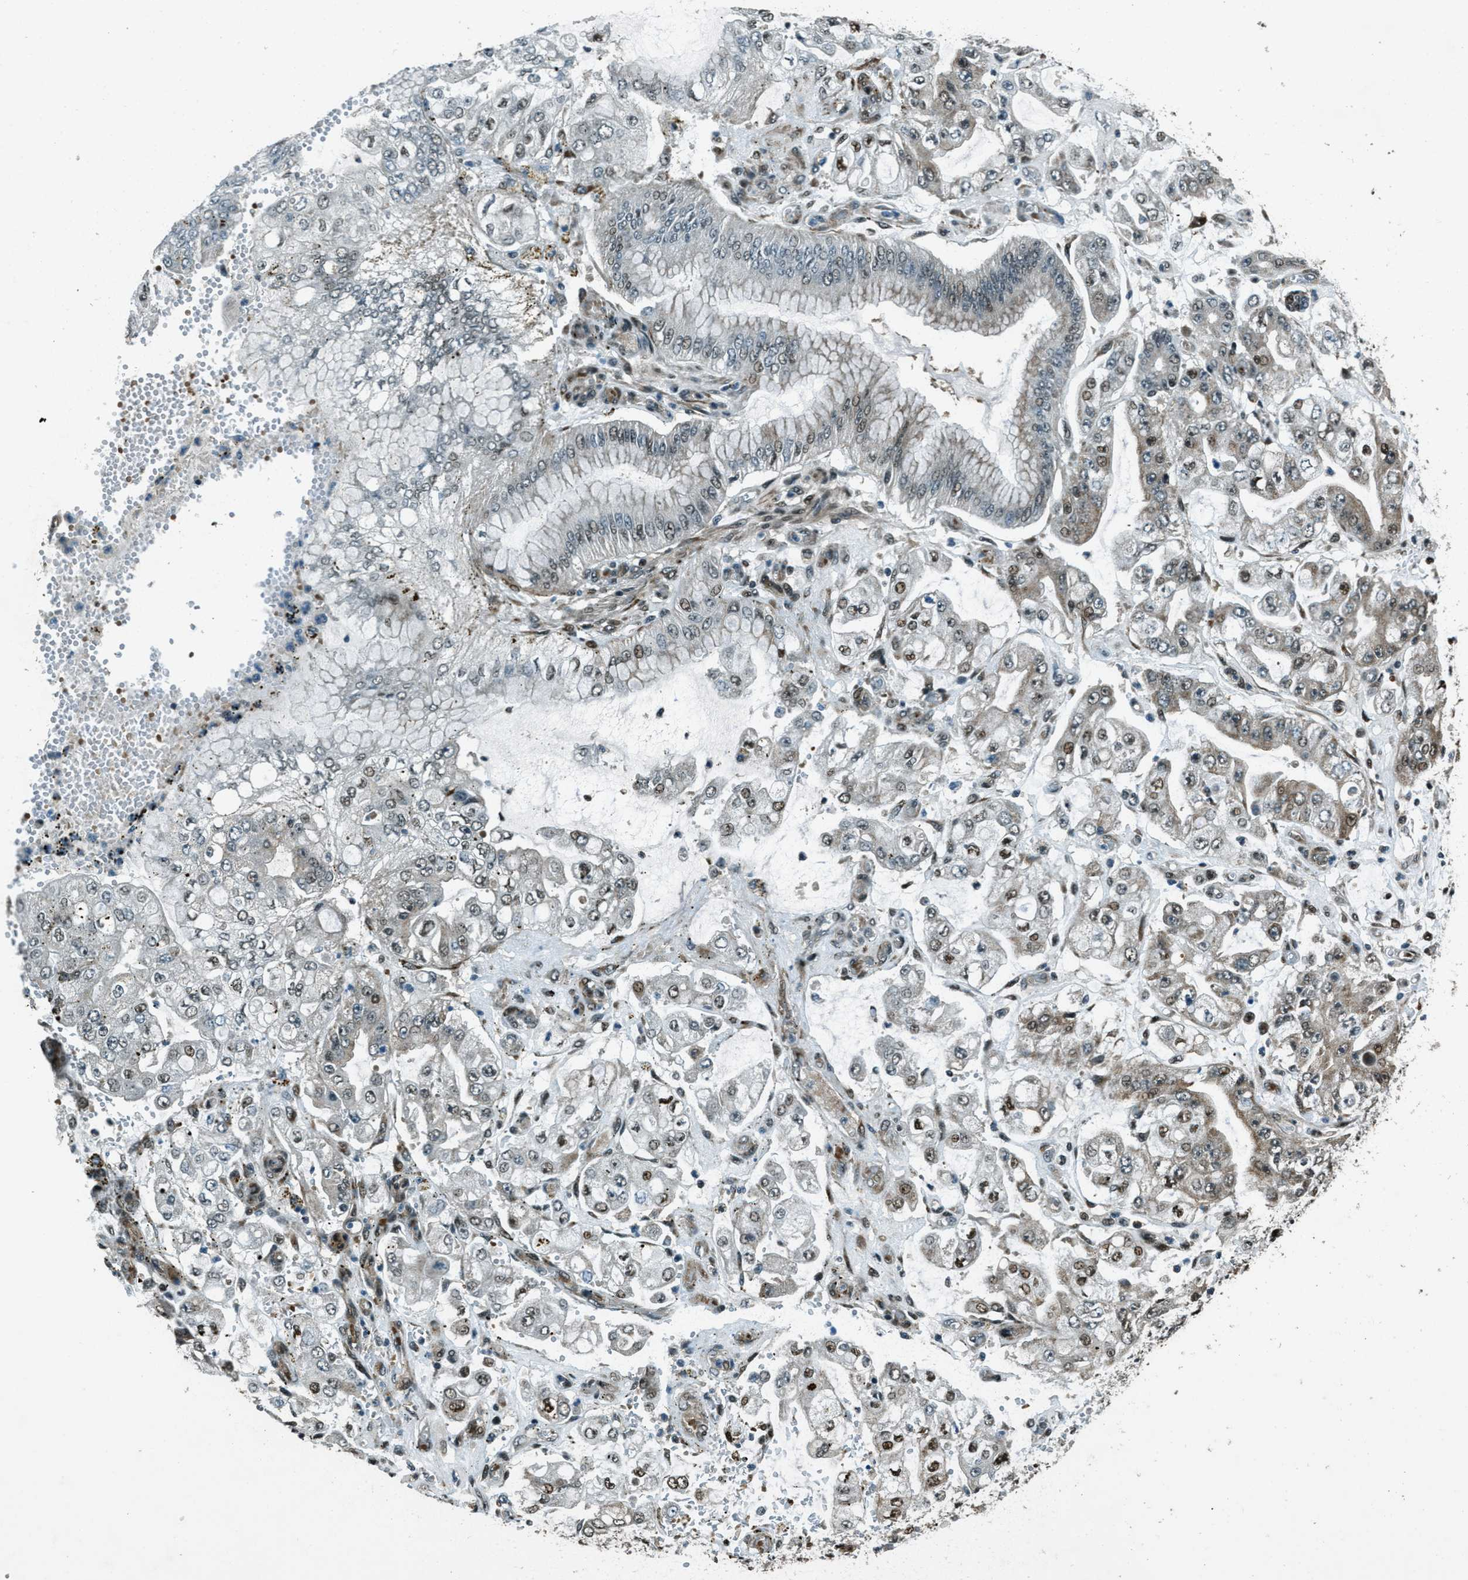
{"staining": {"intensity": "weak", "quantity": "25%-75%", "location": "cytoplasmic/membranous,nuclear"}, "tissue": "stomach cancer", "cell_type": "Tumor cells", "image_type": "cancer", "snomed": [{"axis": "morphology", "description": "Adenocarcinoma, NOS"}, {"axis": "topography", "description": "Stomach"}], "caption": "An immunohistochemistry (IHC) photomicrograph of neoplastic tissue is shown. Protein staining in brown shows weak cytoplasmic/membranous and nuclear positivity in stomach adenocarcinoma within tumor cells.", "gene": "TARDBP", "patient": {"sex": "male", "age": 76}}